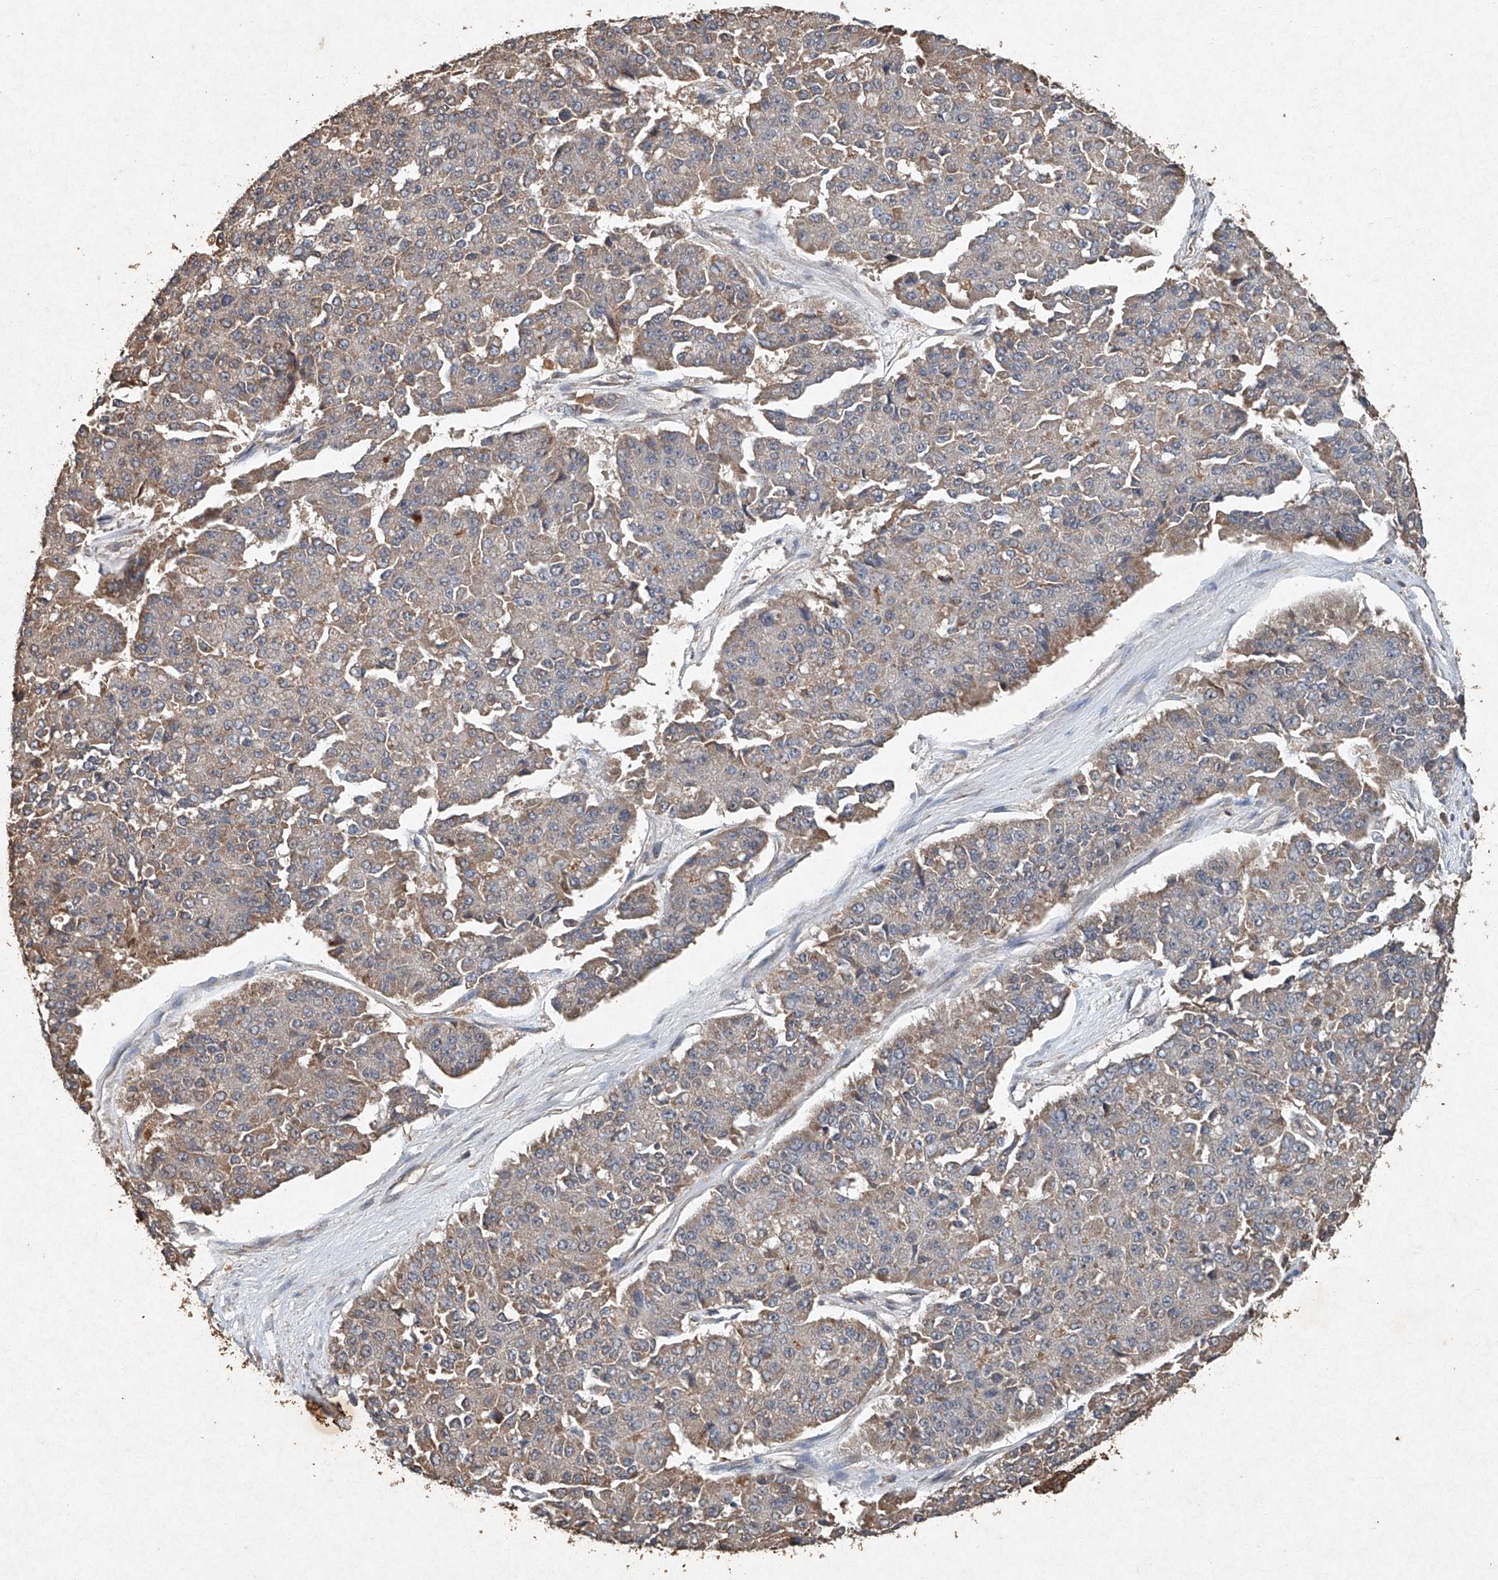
{"staining": {"intensity": "weak", "quantity": ">75%", "location": "cytoplasmic/membranous"}, "tissue": "pancreatic cancer", "cell_type": "Tumor cells", "image_type": "cancer", "snomed": [{"axis": "morphology", "description": "Adenocarcinoma, NOS"}, {"axis": "topography", "description": "Pancreas"}], "caption": "Tumor cells exhibit low levels of weak cytoplasmic/membranous expression in approximately >75% of cells in pancreatic adenocarcinoma.", "gene": "STK3", "patient": {"sex": "male", "age": 50}}